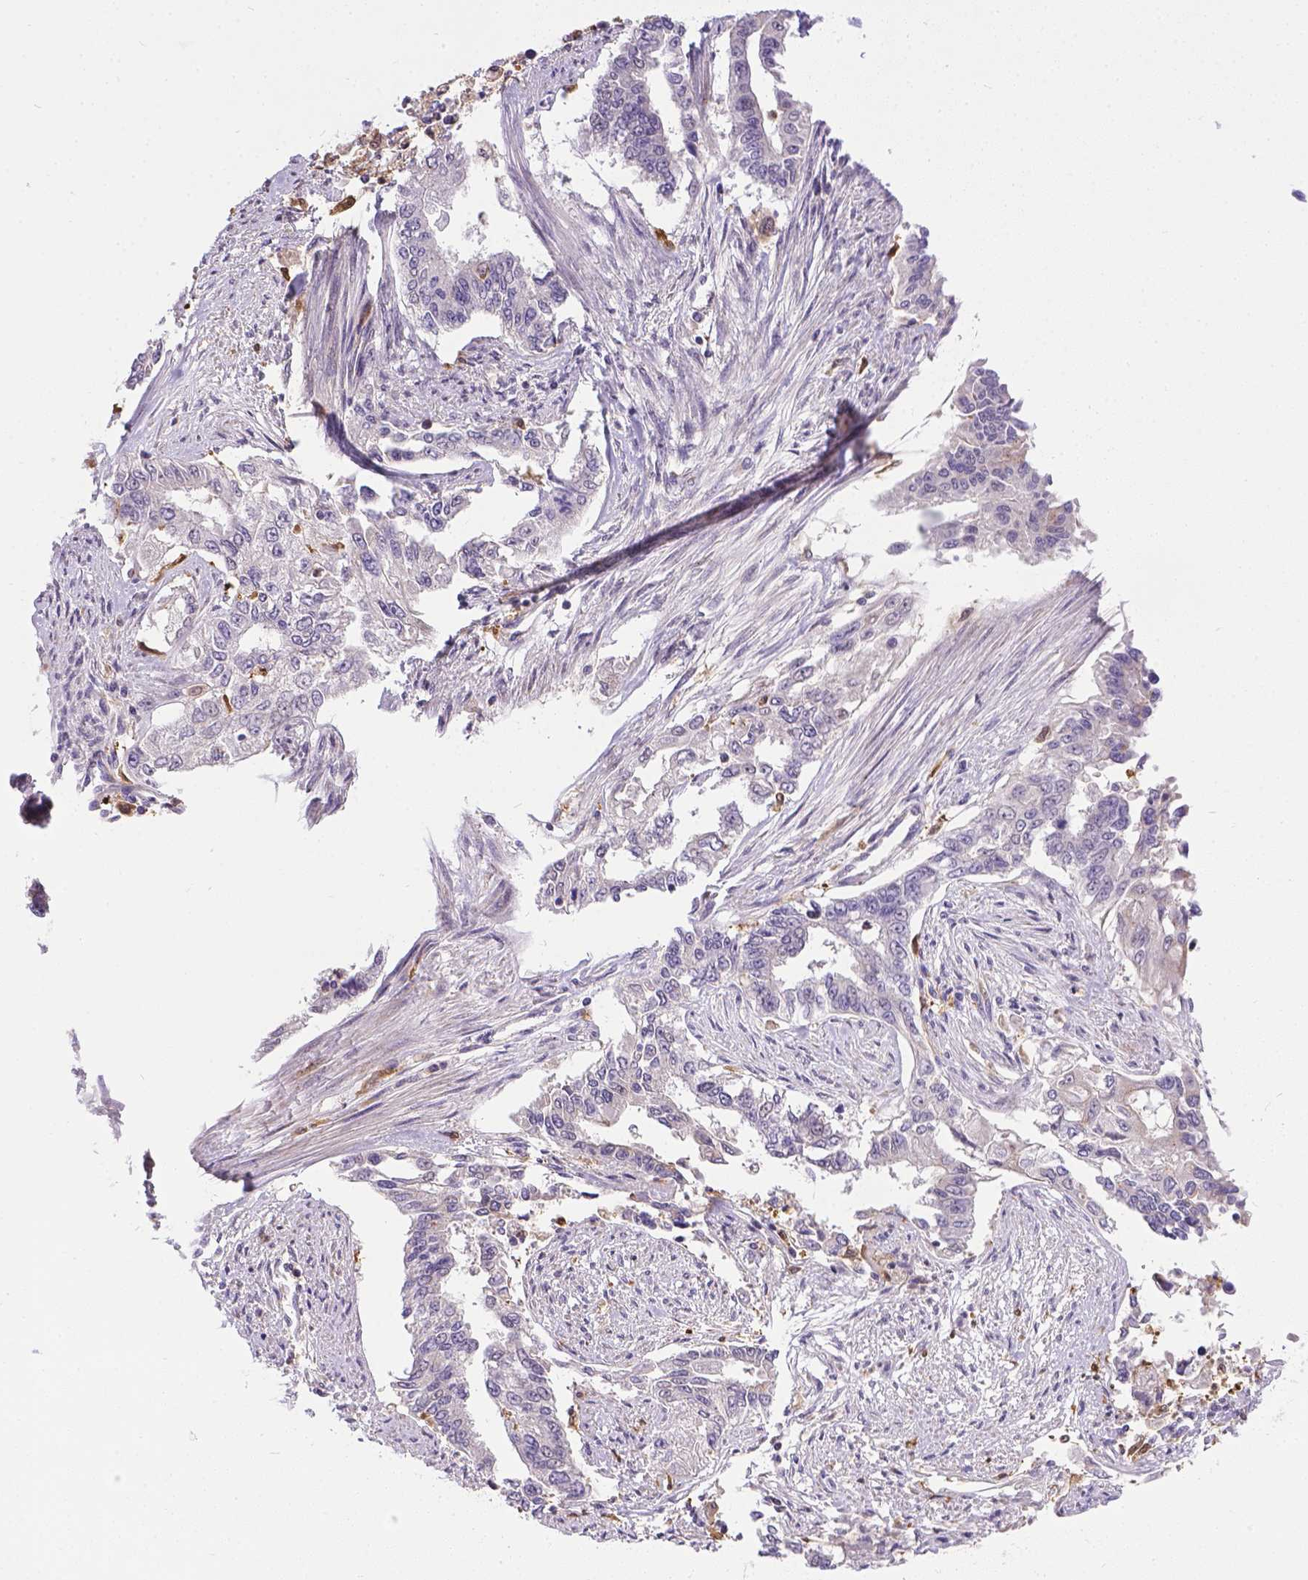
{"staining": {"intensity": "negative", "quantity": "none", "location": "none"}, "tissue": "endometrial cancer", "cell_type": "Tumor cells", "image_type": "cancer", "snomed": [{"axis": "morphology", "description": "Adenocarcinoma, NOS"}, {"axis": "topography", "description": "Uterus"}], "caption": "Immunohistochemistry (IHC) micrograph of neoplastic tissue: endometrial cancer (adenocarcinoma) stained with DAB (3,3'-diaminobenzidine) displays no significant protein positivity in tumor cells.", "gene": "TM4SF18", "patient": {"sex": "female", "age": 59}}